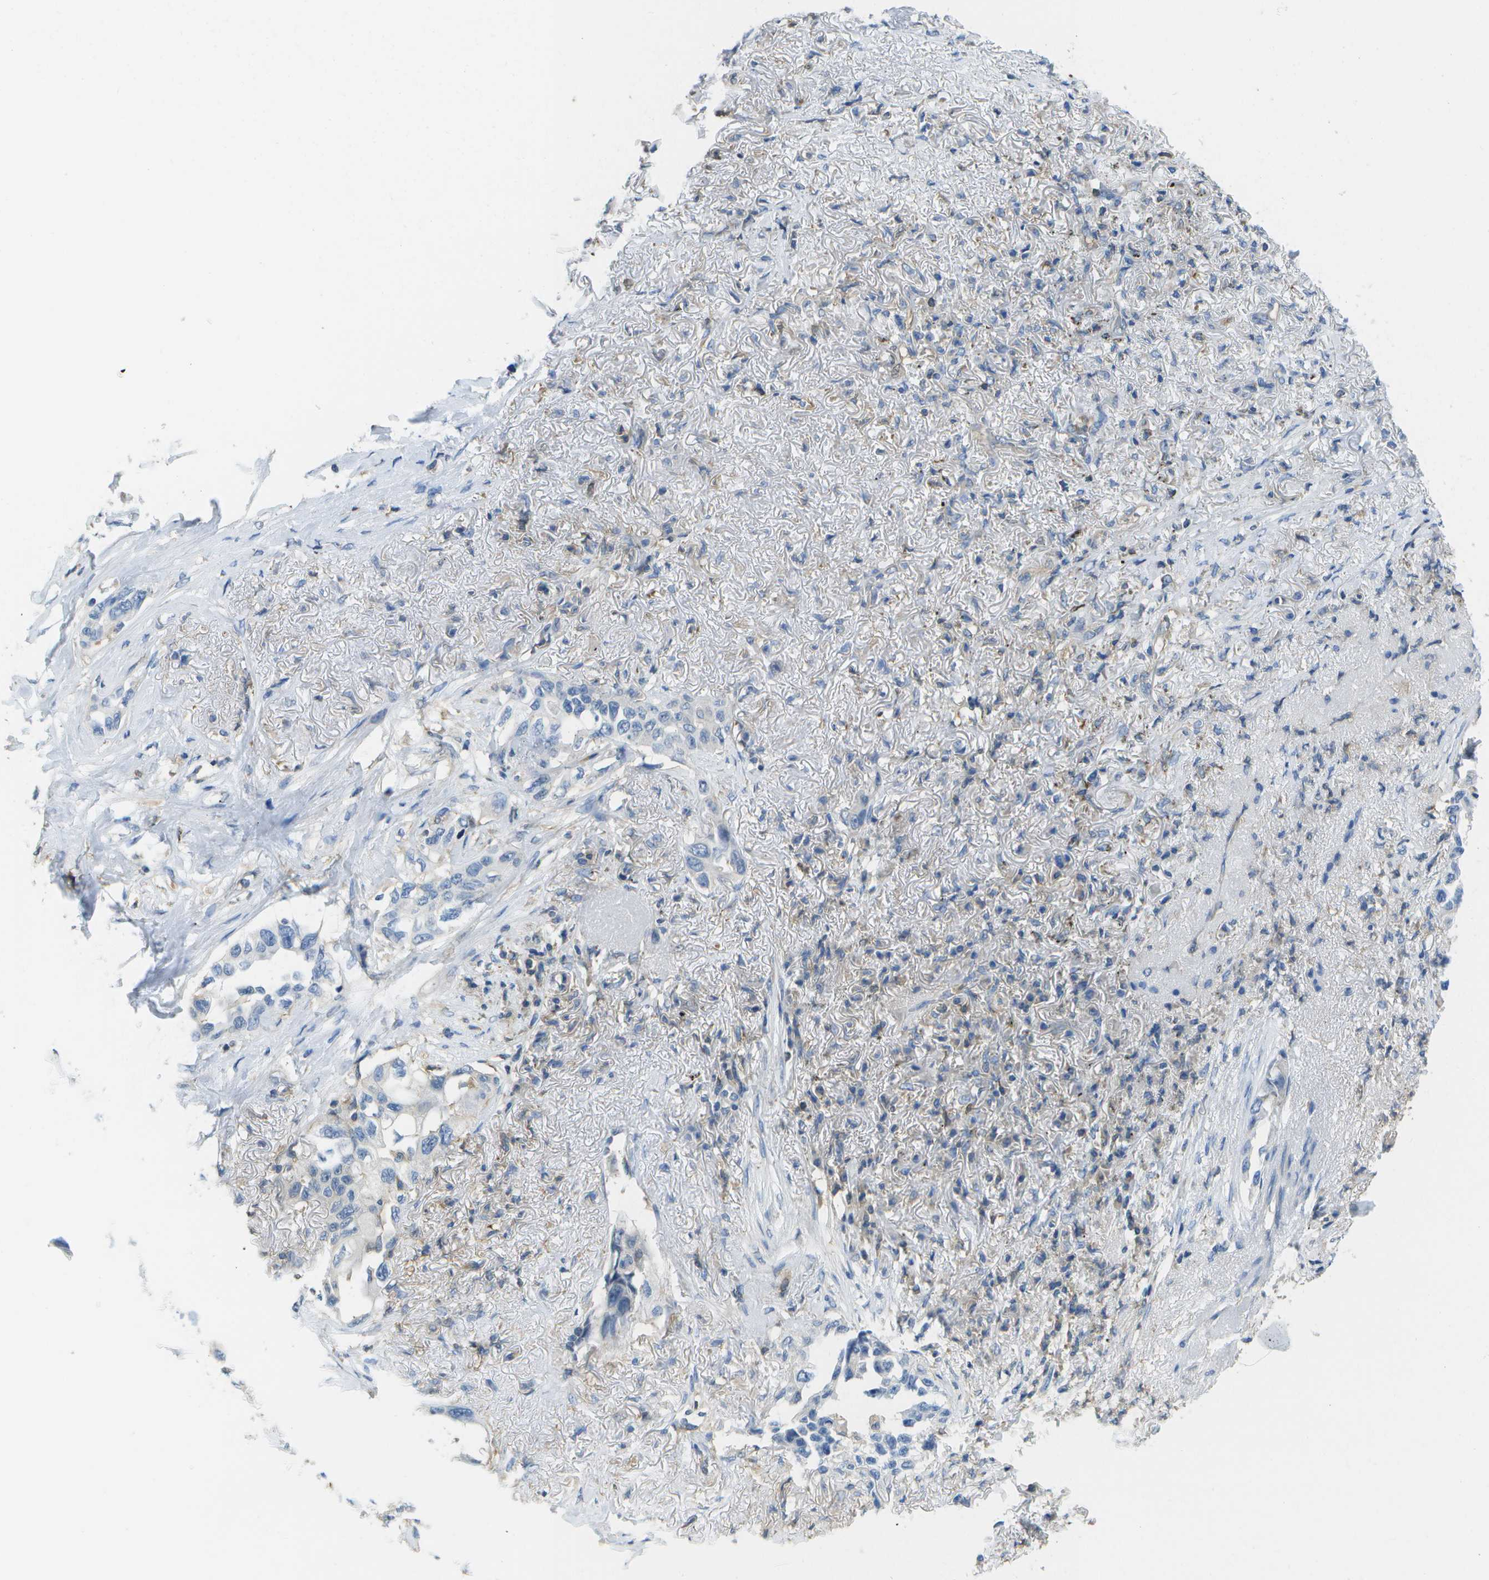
{"staining": {"intensity": "negative", "quantity": "none", "location": "none"}, "tissue": "lung cancer", "cell_type": "Tumor cells", "image_type": "cancer", "snomed": [{"axis": "morphology", "description": "Adenocarcinoma, NOS"}, {"axis": "topography", "description": "Lung"}], "caption": "Tumor cells are negative for protein expression in human lung cancer.", "gene": "RCSD1", "patient": {"sex": "female", "age": 51}}